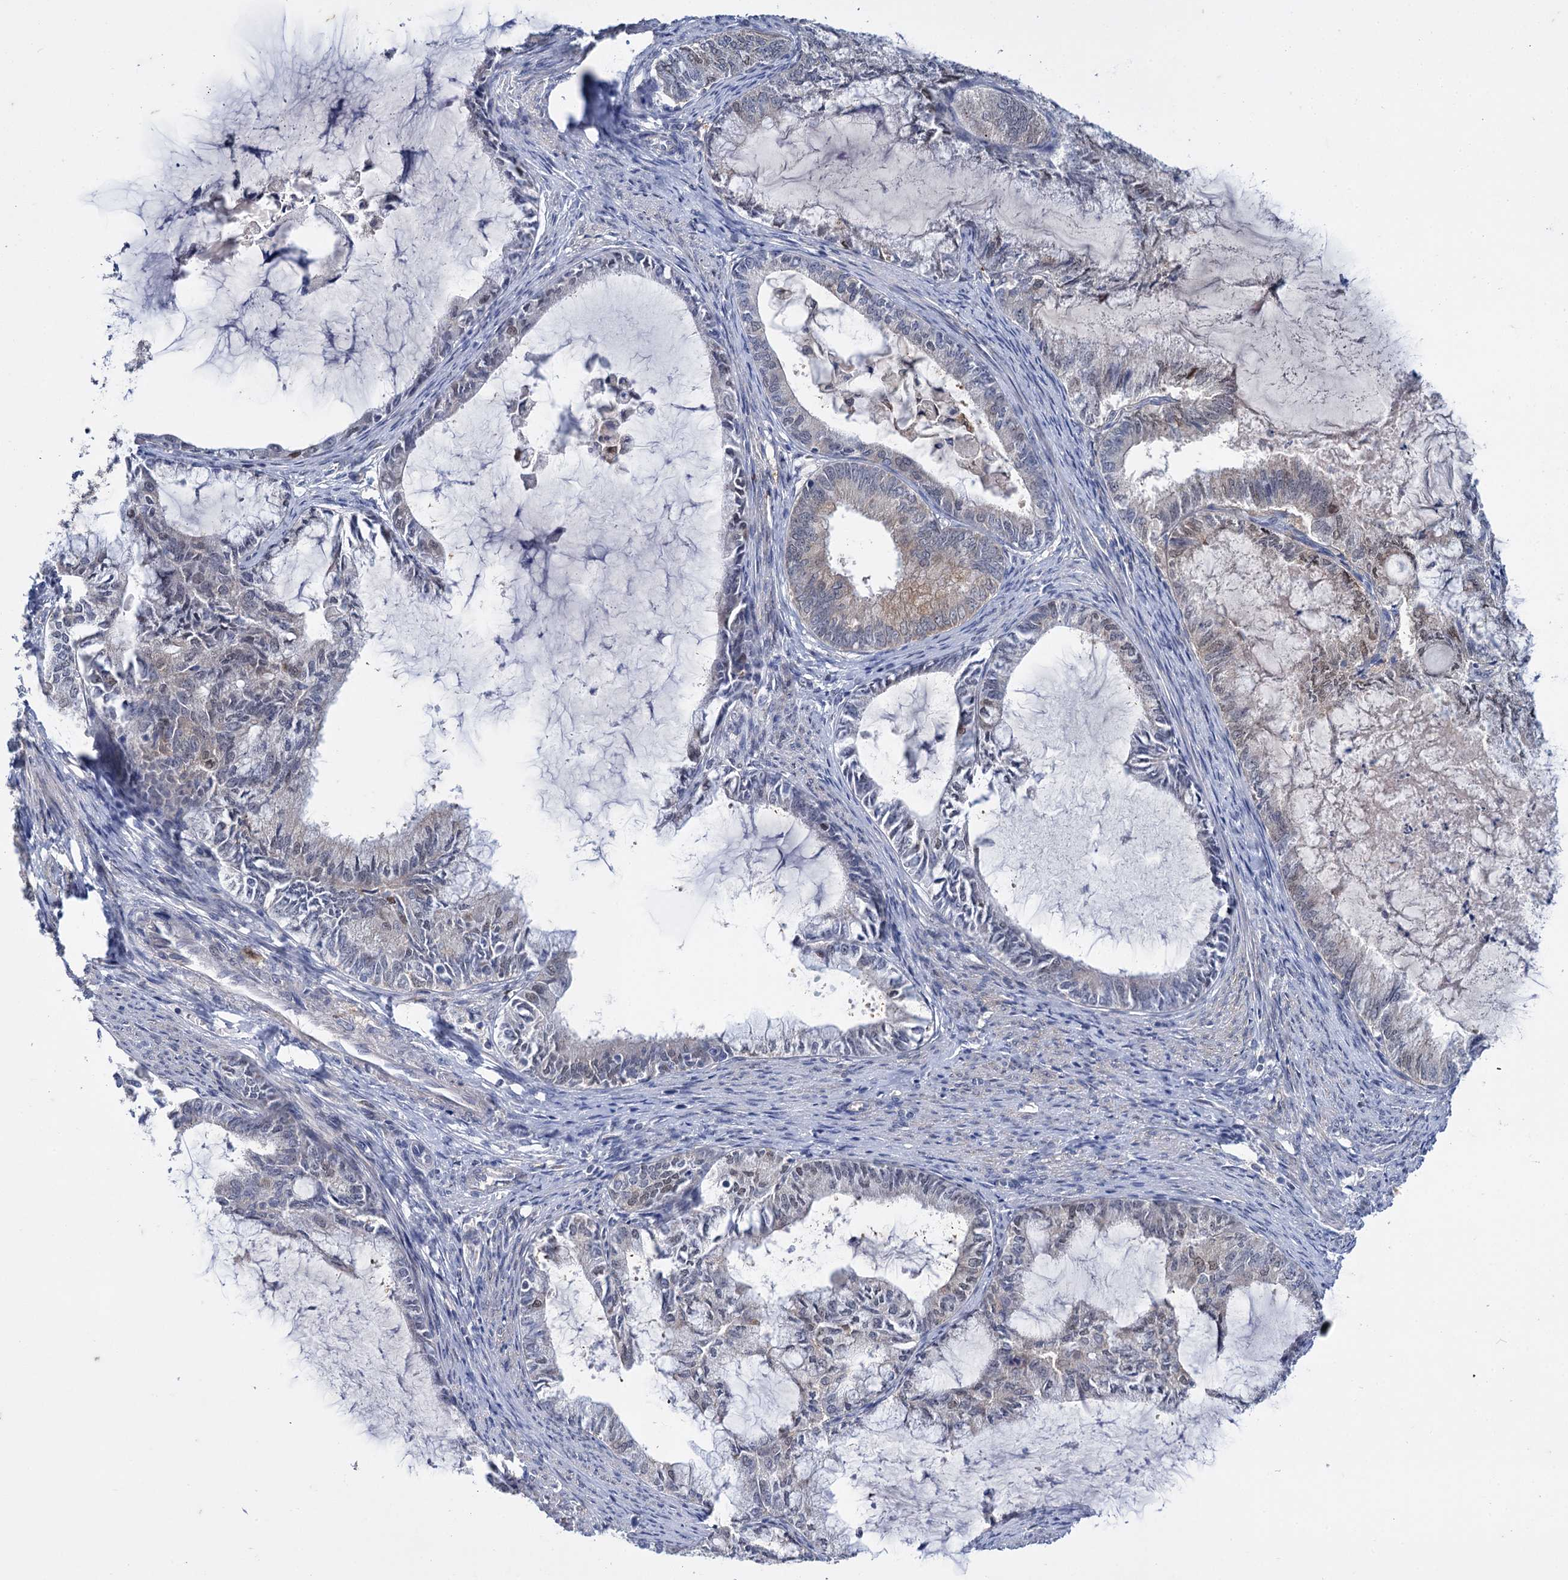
{"staining": {"intensity": "weak", "quantity": "<25%", "location": "cytoplasmic/membranous"}, "tissue": "endometrial cancer", "cell_type": "Tumor cells", "image_type": "cancer", "snomed": [{"axis": "morphology", "description": "Adenocarcinoma, NOS"}, {"axis": "topography", "description": "Endometrium"}], "caption": "A photomicrograph of human endometrial cancer is negative for staining in tumor cells. (DAB immunohistochemistry (IHC) visualized using brightfield microscopy, high magnification).", "gene": "MID1IP1", "patient": {"sex": "female", "age": 86}}